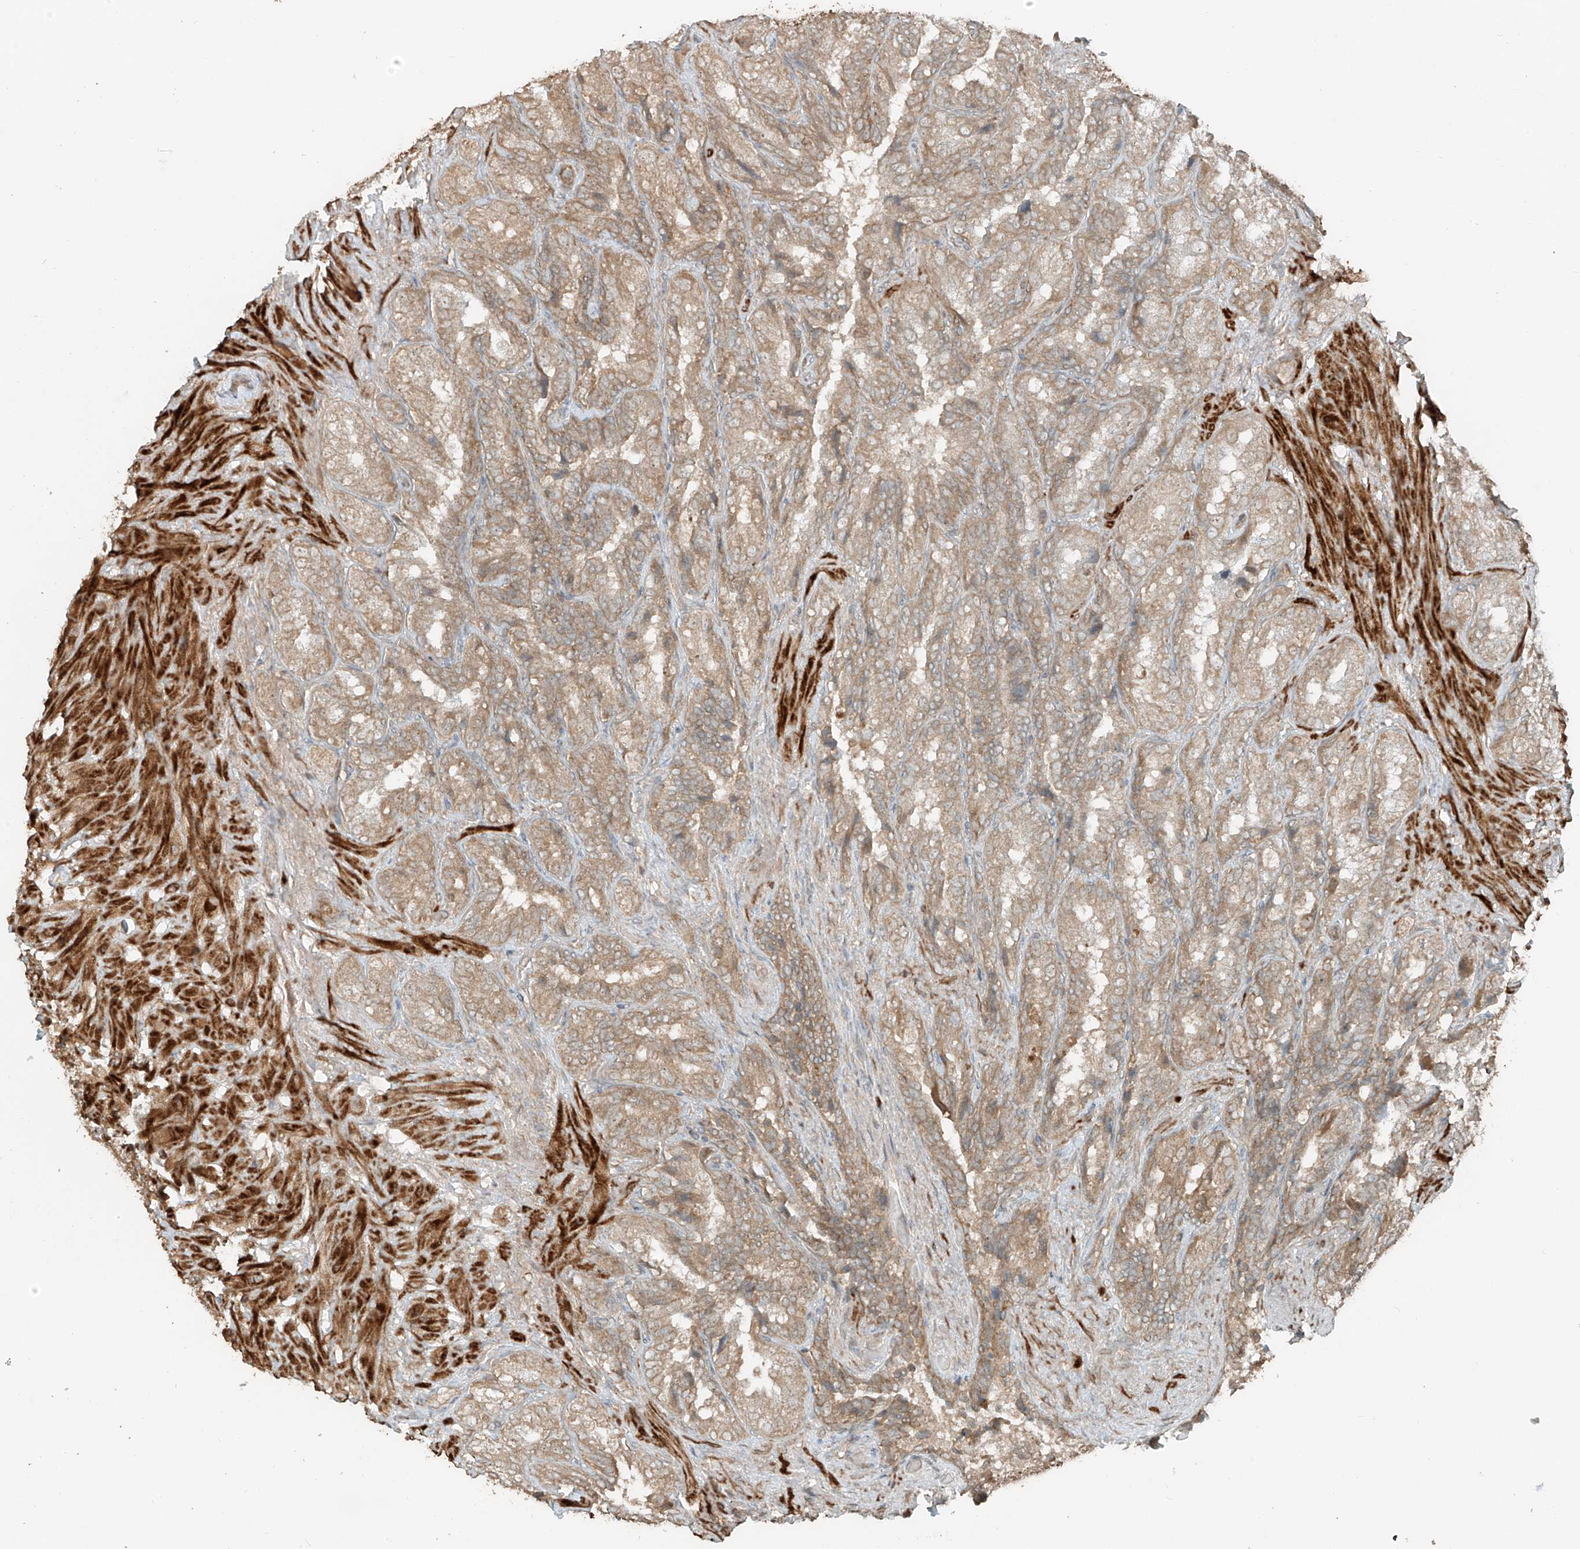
{"staining": {"intensity": "weak", "quantity": ">75%", "location": "cytoplasmic/membranous"}, "tissue": "seminal vesicle", "cell_type": "Glandular cells", "image_type": "normal", "snomed": [{"axis": "morphology", "description": "Normal tissue, NOS"}, {"axis": "topography", "description": "Seminal veicle"}, {"axis": "topography", "description": "Peripheral nerve tissue"}], "caption": "An IHC photomicrograph of normal tissue is shown. Protein staining in brown shows weak cytoplasmic/membranous positivity in seminal vesicle within glandular cells. Using DAB (brown) and hematoxylin (blue) stains, captured at high magnification using brightfield microscopy.", "gene": "ANKZF1", "patient": {"sex": "male", "age": 63}}